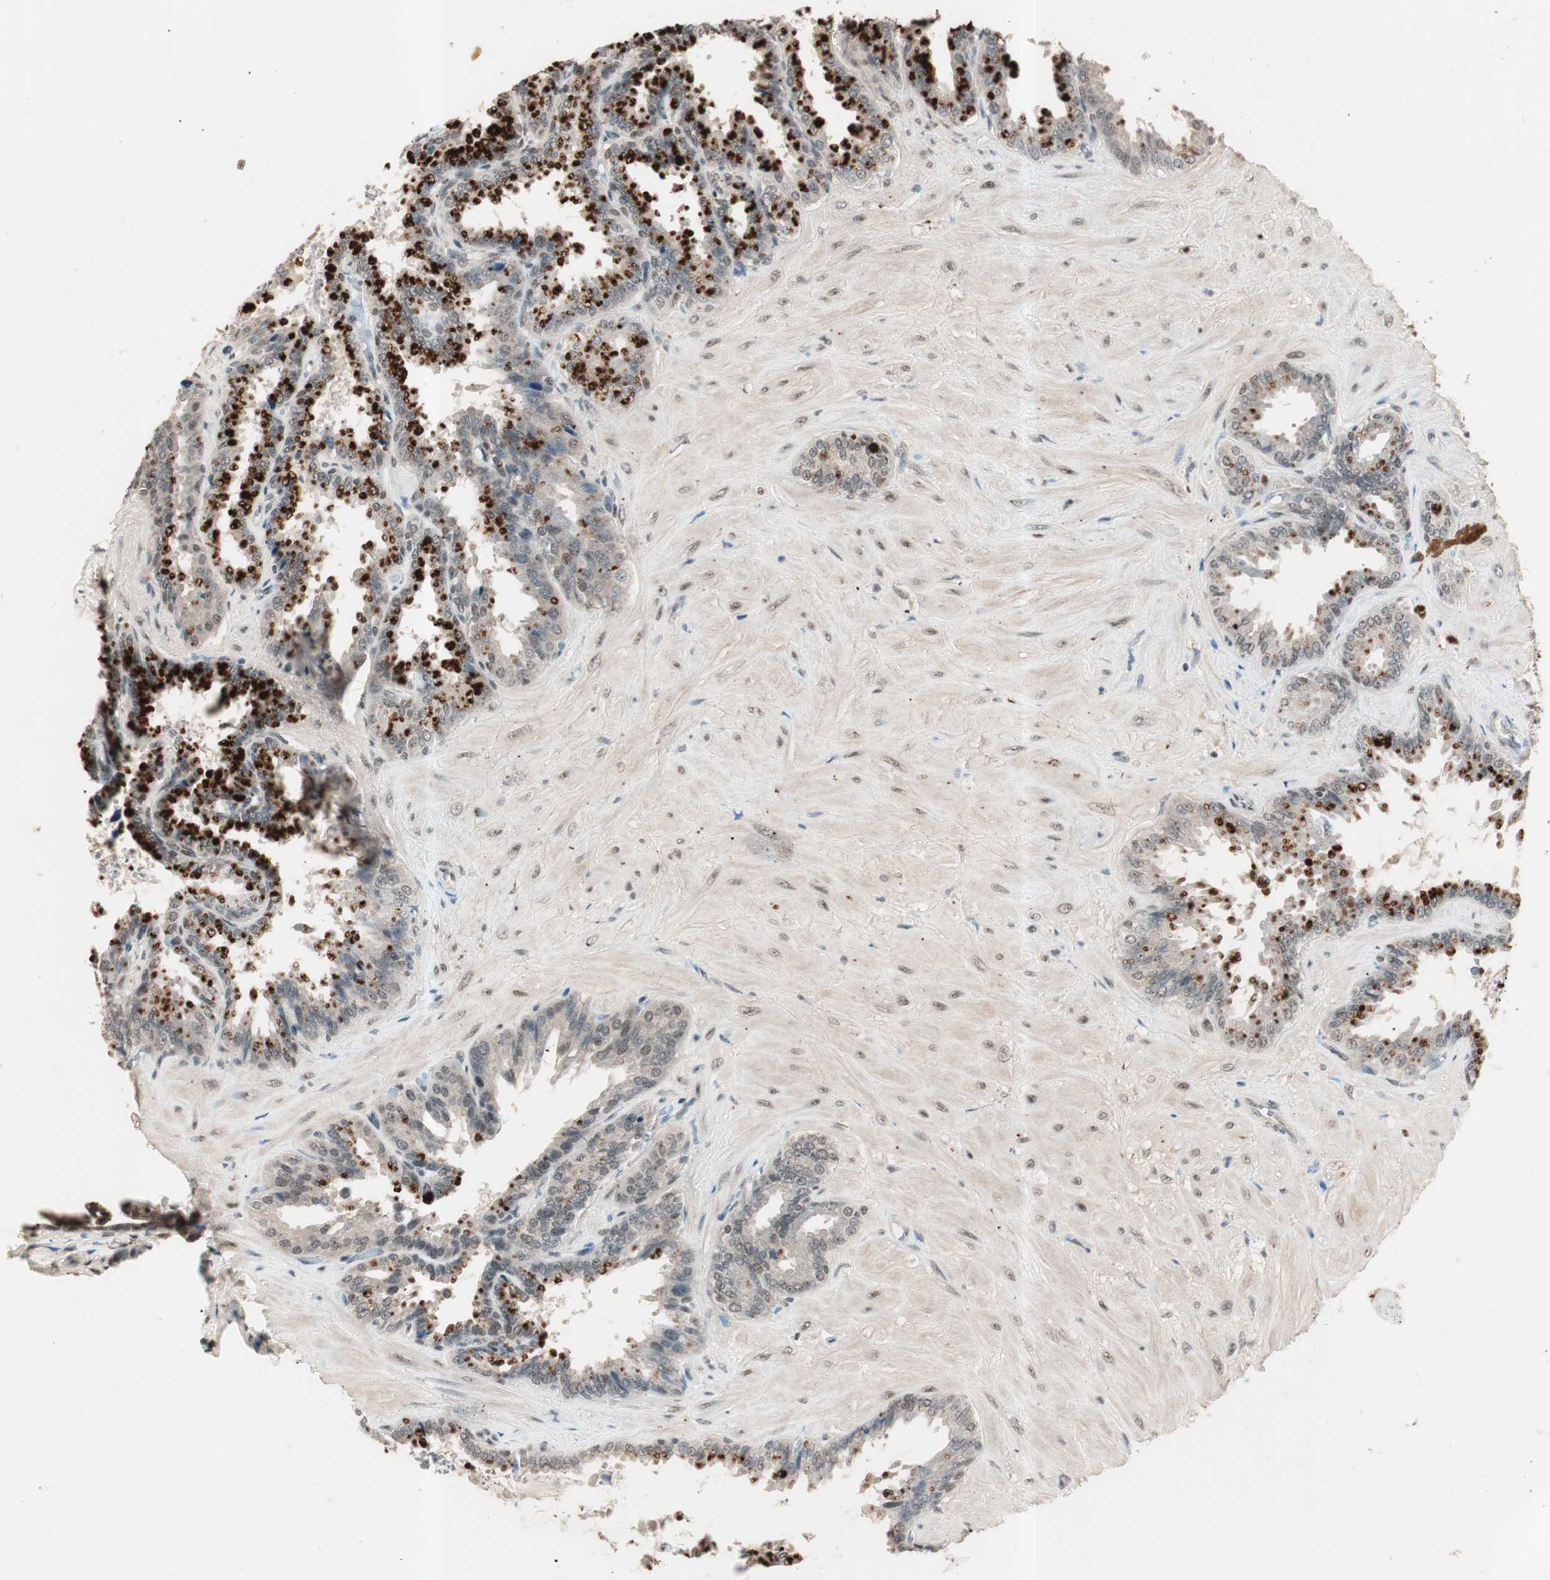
{"staining": {"intensity": "strong", "quantity": "25%-75%", "location": "cytoplasmic/membranous"}, "tissue": "seminal vesicle", "cell_type": "Glandular cells", "image_type": "normal", "snomed": [{"axis": "morphology", "description": "Normal tissue, NOS"}, {"axis": "topography", "description": "Seminal veicle"}], "caption": "The immunohistochemical stain labels strong cytoplasmic/membranous staining in glandular cells of normal seminal vesicle. (DAB (3,3'-diaminobenzidine) = brown stain, brightfield microscopy at high magnification).", "gene": "NFRKB", "patient": {"sex": "male", "age": 46}}